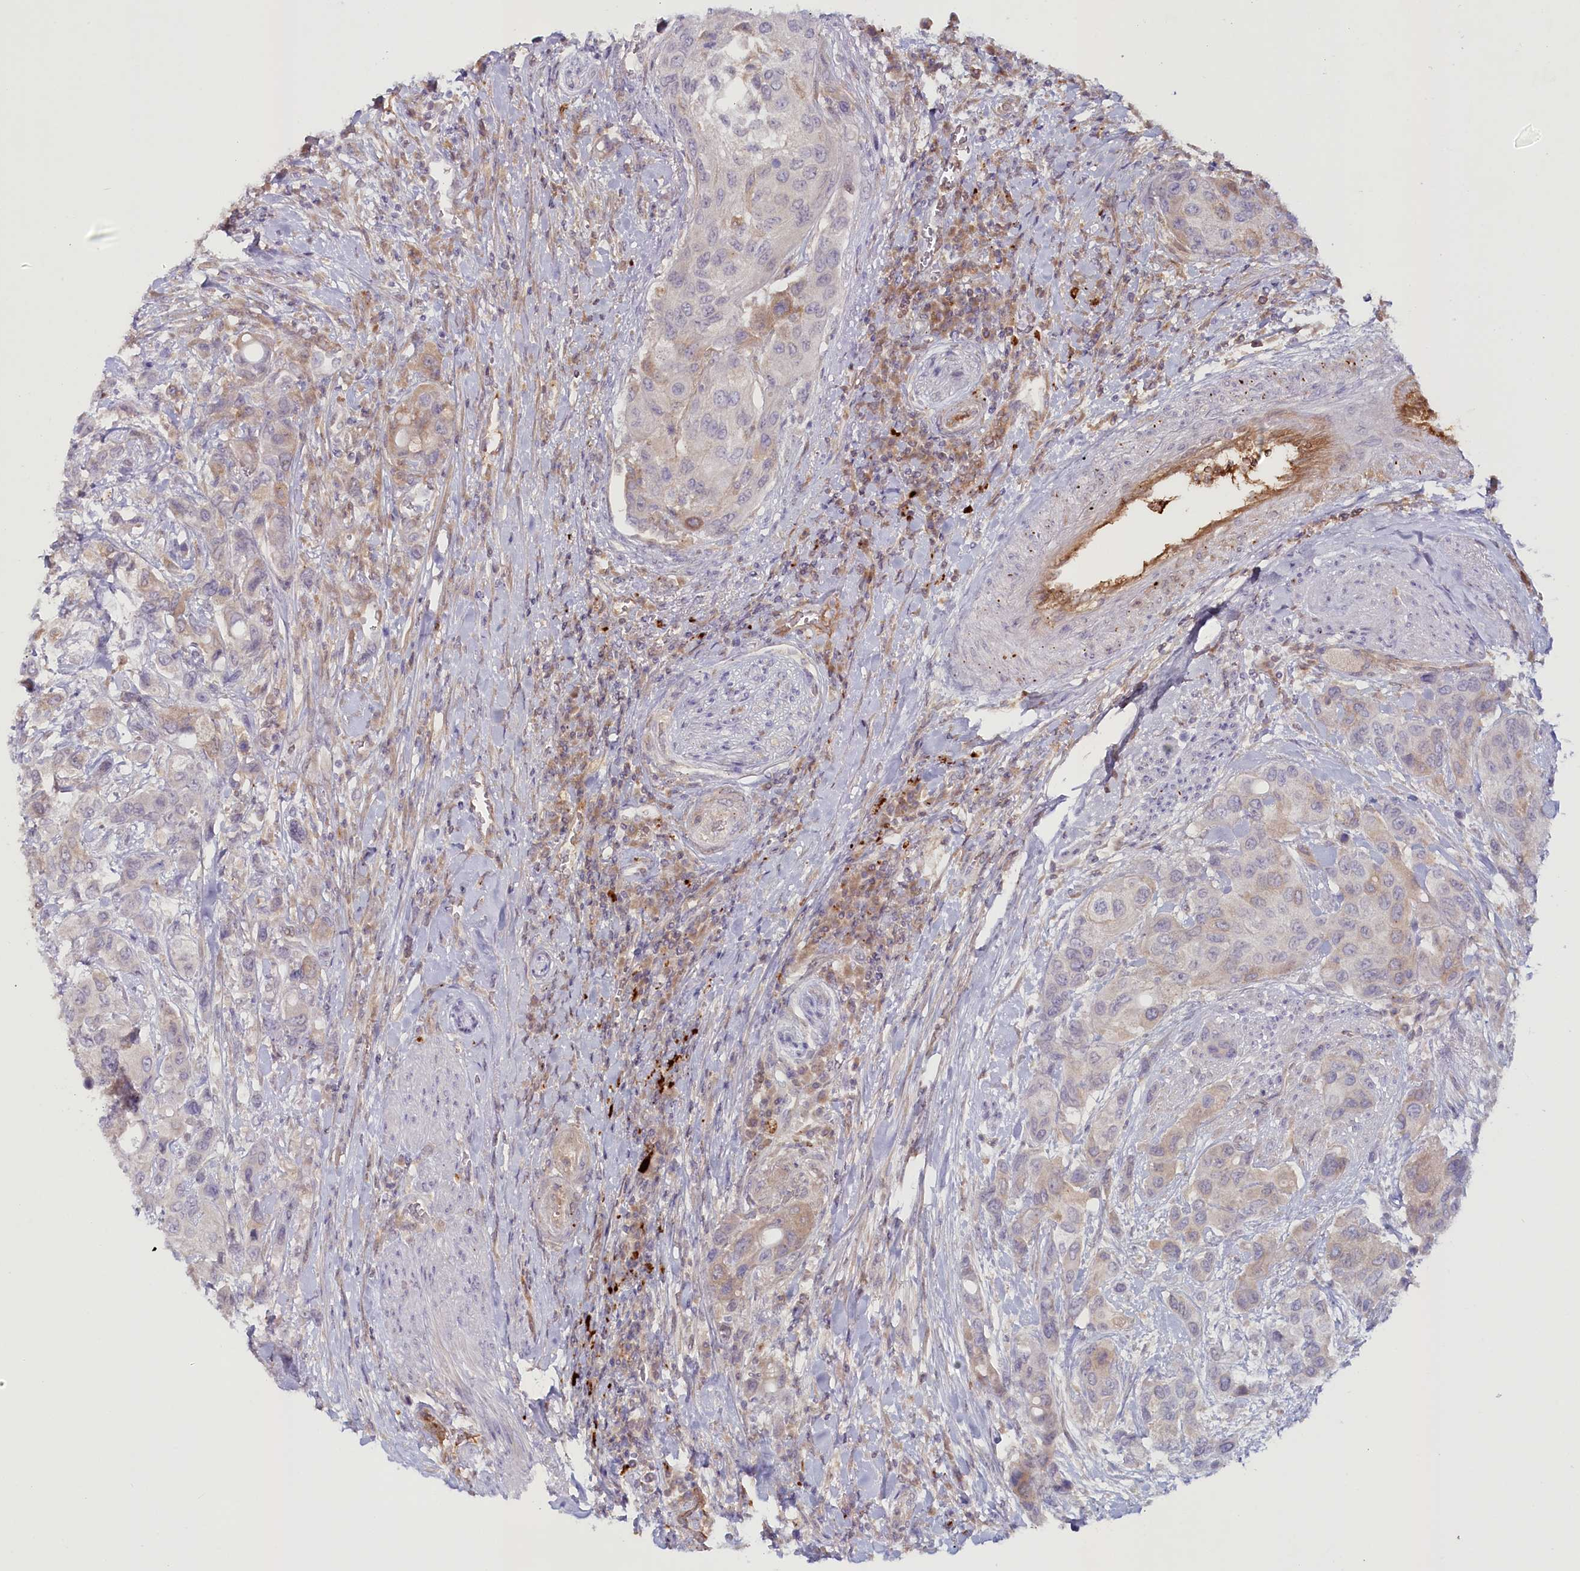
{"staining": {"intensity": "moderate", "quantity": "<25%", "location": "cytoplasmic/membranous"}, "tissue": "urothelial cancer", "cell_type": "Tumor cells", "image_type": "cancer", "snomed": [{"axis": "morphology", "description": "Normal tissue, NOS"}, {"axis": "morphology", "description": "Urothelial carcinoma, High grade"}, {"axis": "topography", "description": "Vascular tissue"}, {"axis": "topography", "description": "Urinary bladder"}], "caption": "This micrograph demonstrates high-grade urothelial carcinoma stained with immunohistochemistry to label a protein in brown. The cytoplasmic/membranous of tumor cells show moderate positivity for the protein. Nuclei are counter-stained blue.", "gene": "PSAPL1", "patient": {"sex": "female", "age": 56}}